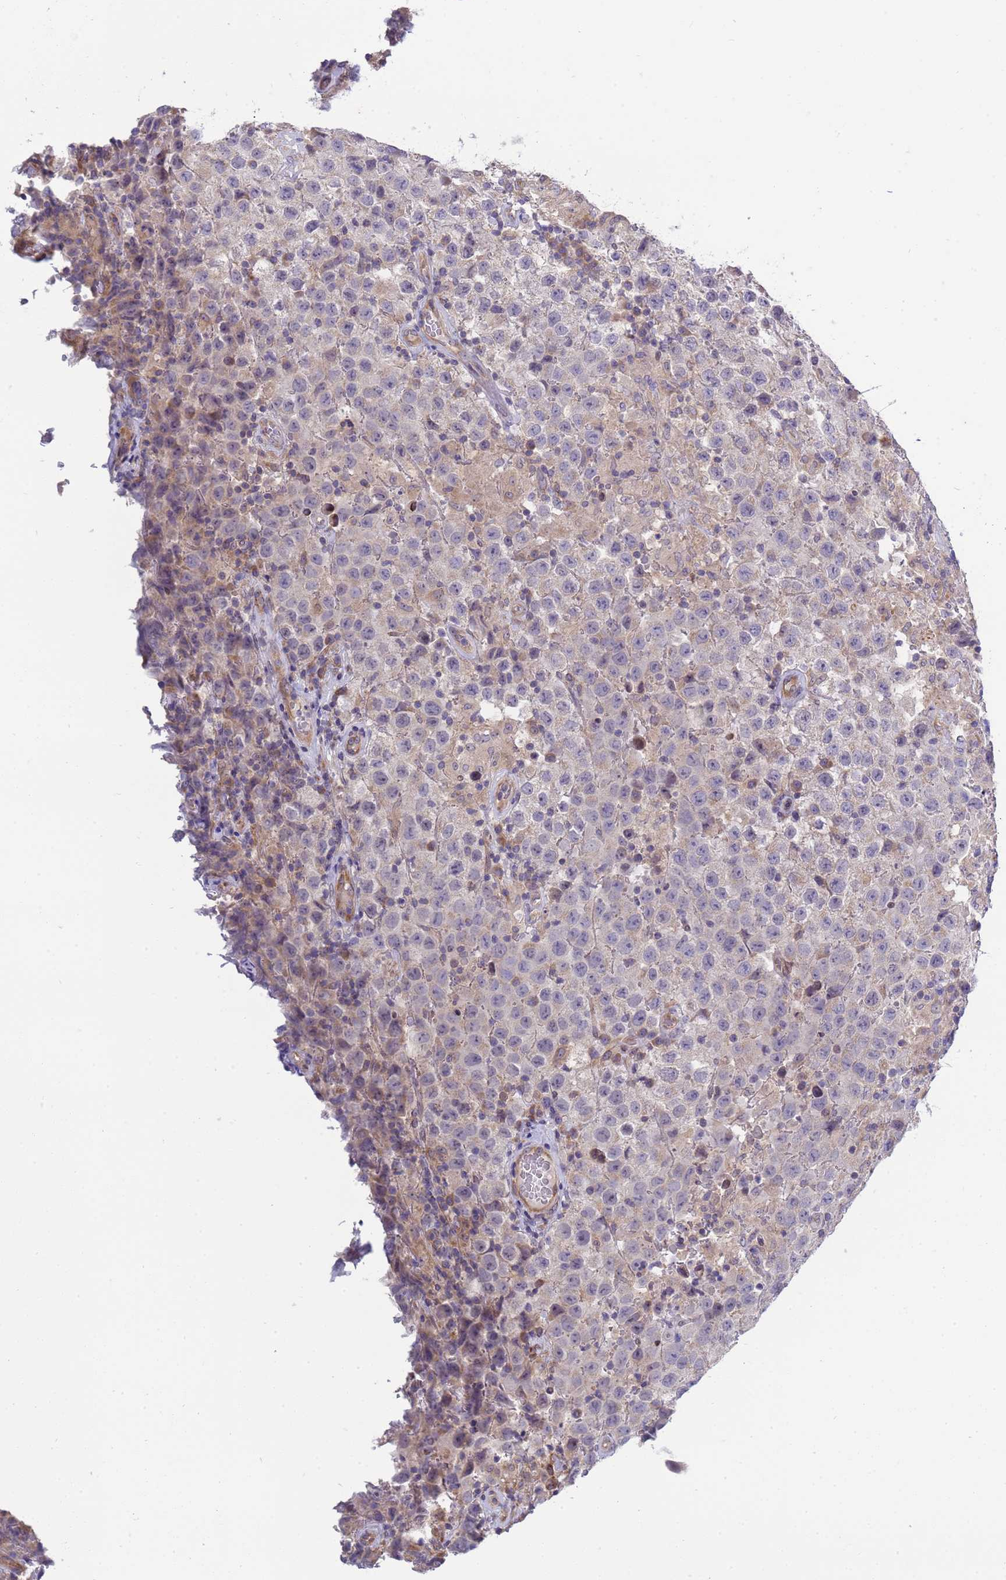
{"staining": {"intensity": "negative", "quantity": "none", "location": "none"}, "tissue": "testis cancer", "cell_type": "Tumor cells", "image_type": "cancer", "snomed": [{"axis": "morphology", "description": "Seminoma, NOS"}, {"axis": "morphology", "description": "Carcinoma, Embryonal, NOS"}, {"axis": "topography", "description": "Testis"}], "caption": "Tumor cells show no significant protein expression in testis cancer (seminoma).", "gene": "RAPGEF4", "patient": {"sex": "male", "age": 41}}